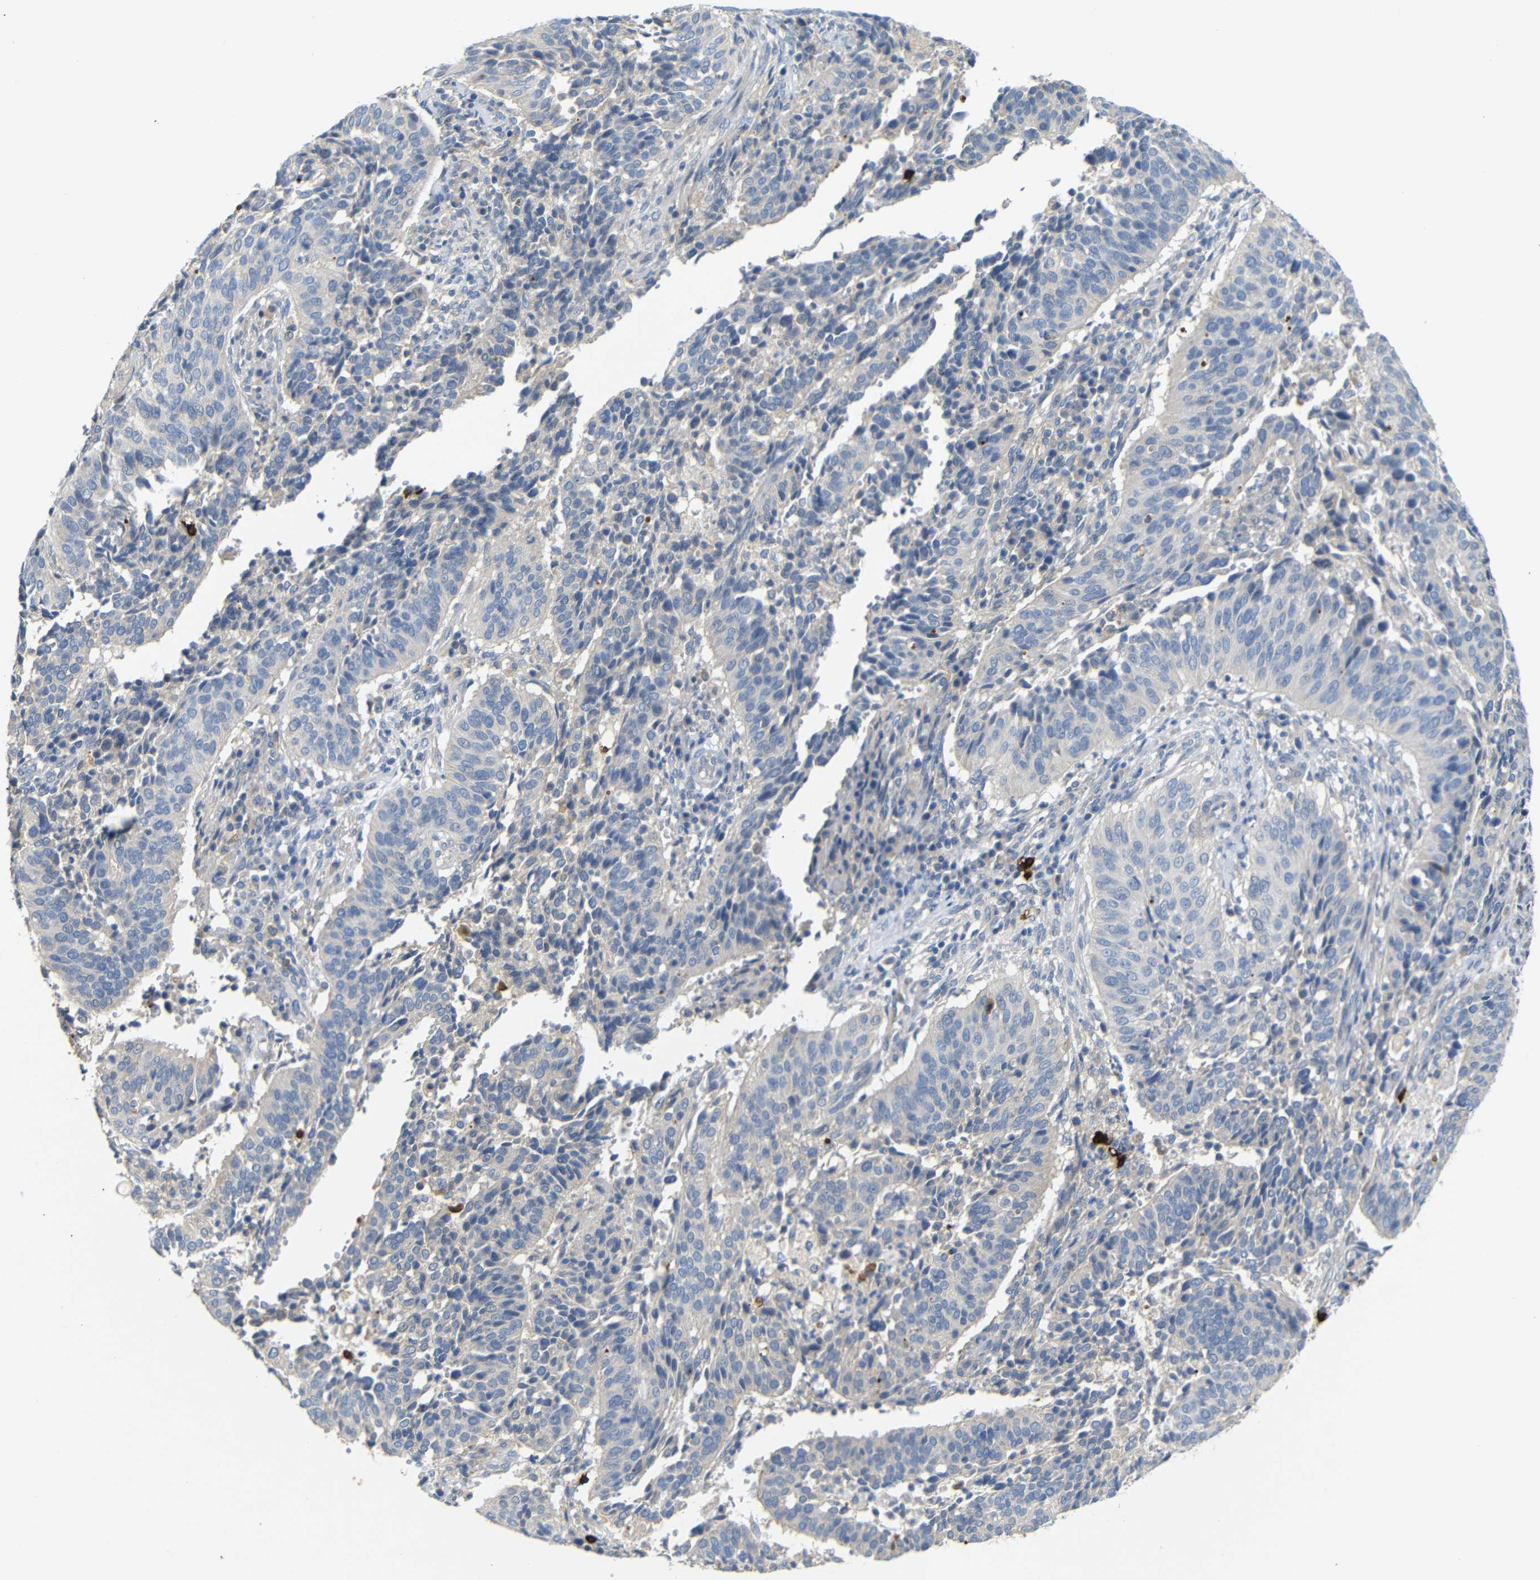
{"staining": {"intensity": "weak", "quantity": "25%-75%", "location": "cytoplasmic/membranous"}, "tissue": "cervical cancer", "cell_type": "Tumor cells", "image_type": "cancer", "snomed": [{"axis": "morphology", "description": "Normal tissue, NOS"}, {"axis": "morphology", "description": "Squamous cell carcinoma, NOS"}, {"axis": "topography", "description": "Cervix"}], "caption": "Tumor cells reveal low levels of weak cytoplasmic/membranous expression in about 25%-75% of cells in human cervical cancer (squamous cell carcinoma).", "gene": "ALOX15", "patient": {"sex": "female", "age": 39}}